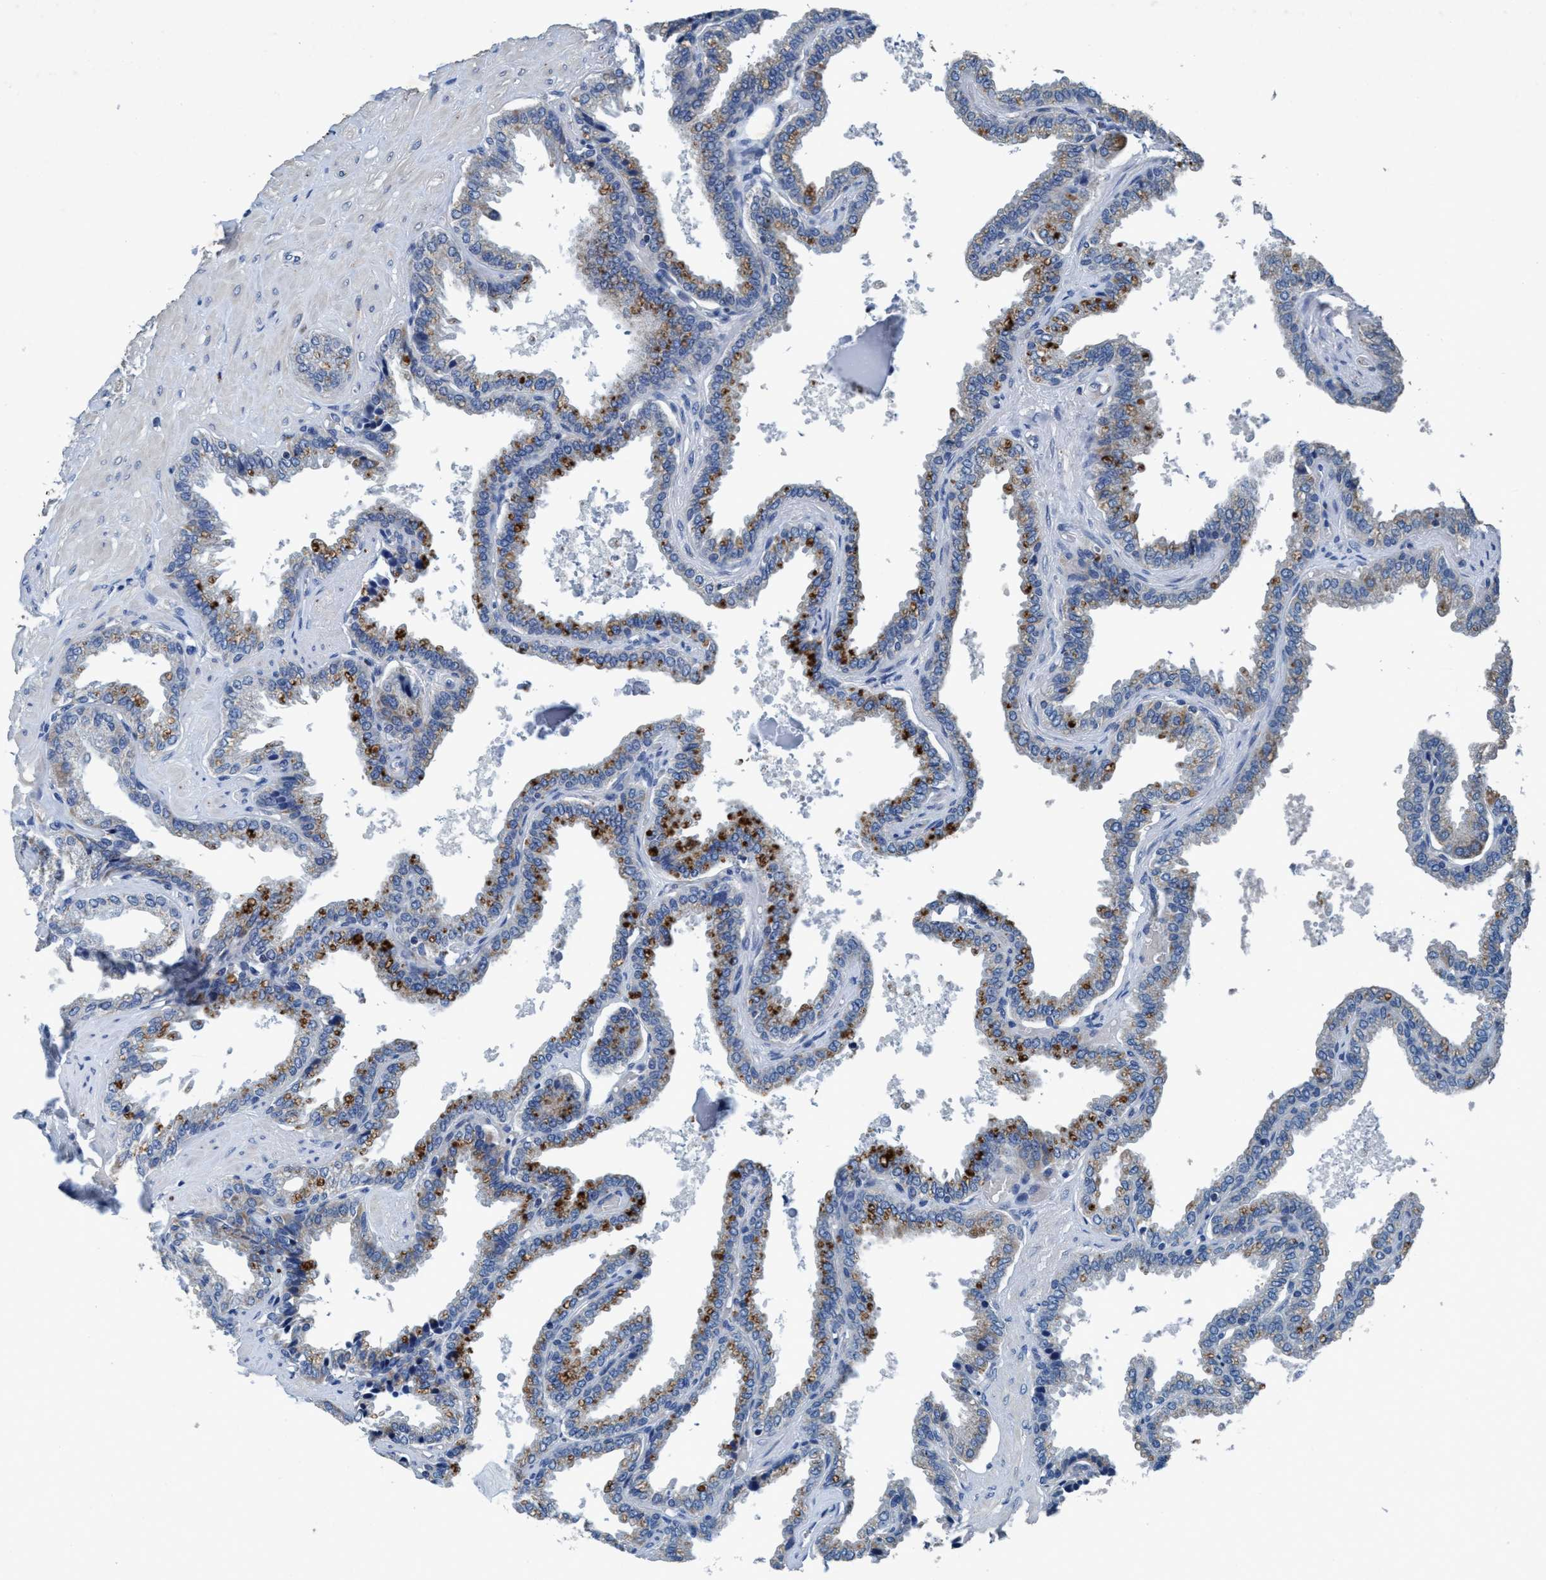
{"staining": {"intensity": "strong", "quantity": "<25%", "location": "cytoplasmic/membranous"}, "tissue": "seminal vesicle", "cell_type": "Glandular cells", "image_type": "normal", "snomed": [{"axis": "morphology", "description": "Normal tissue, NOS"}, {"axis": "topography", "description": "Seminal veicle"}], "caption": "About <25% of glandular cells in unremarkable seminal vesicle show strong cytoplasmic/membranous protein staining as visualized by brown immunohistochemical staining.", "gene": "ANKFN1", "patient": {"sex": "male", "age": 46}}